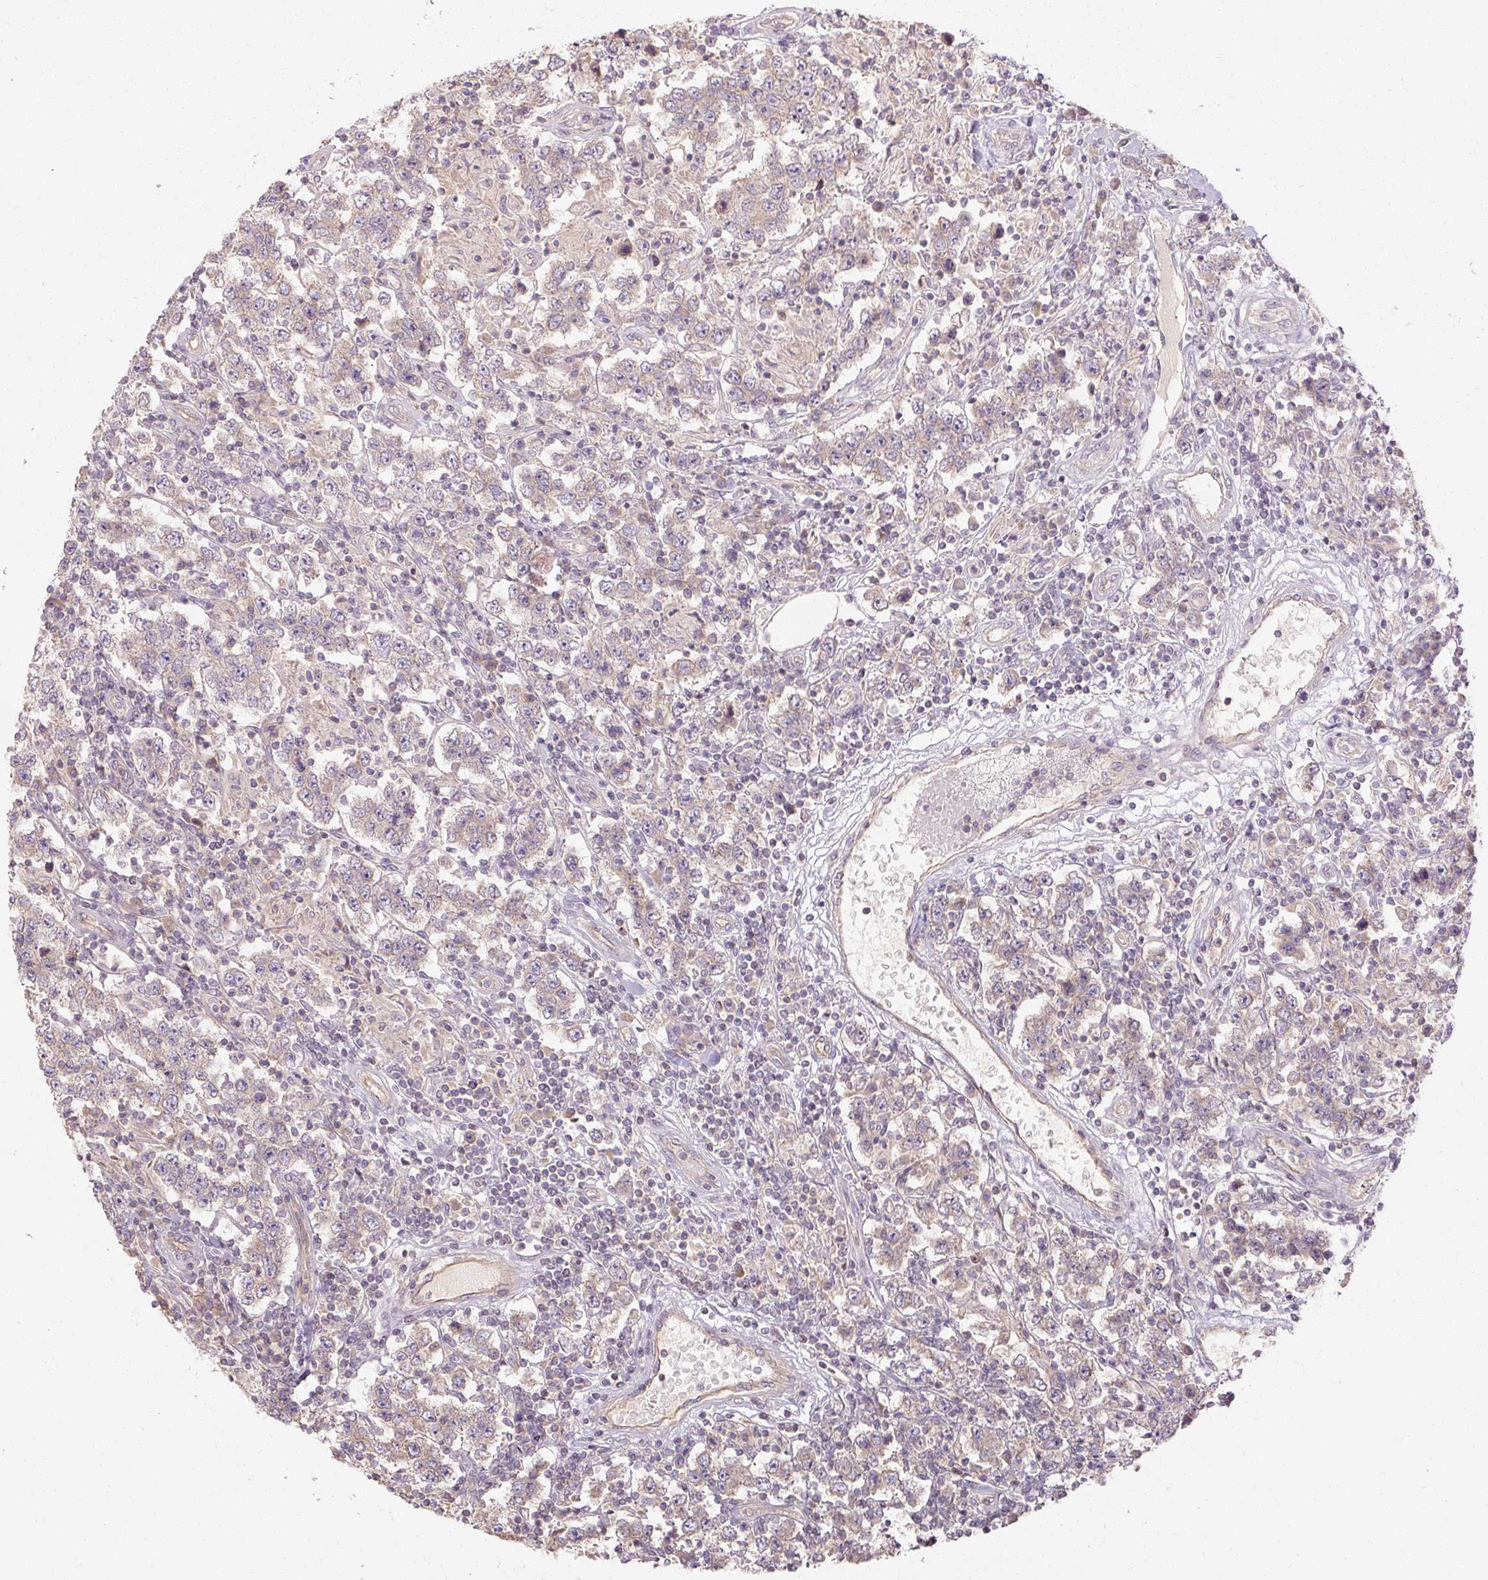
{"staining": {"intensity": "negative", "quantity": "none", "location": "none"}, "tissue": "testis cancer", "cell_type": "Tumor cells", "image_type": "cancer", "snomed": [{"axis": "morphology", "description": "Normal tissue, NOS"}, {"axis": "morphology", "description": "Urothelial carcinoma, High grade"}, {"axis": "morphology", "description": "Seminoma, NOS"}, {"axis": "morphology", "description": "Carcinoma, Embryonal, NOS"}, {"axis": "topography", "description": "Urinary bladder"}, {"axis": "topography", "description": "Testis"}], "caption": "This micrograph is of seminoma (testis) stained with immunohistochemistry (IHC) to label a protein in brown with the nuclei are counter-stained blue. There is no positivity in tumor cells.", "gene": "RB1CC1", "patient": {"sex": "male", "age": 41}}